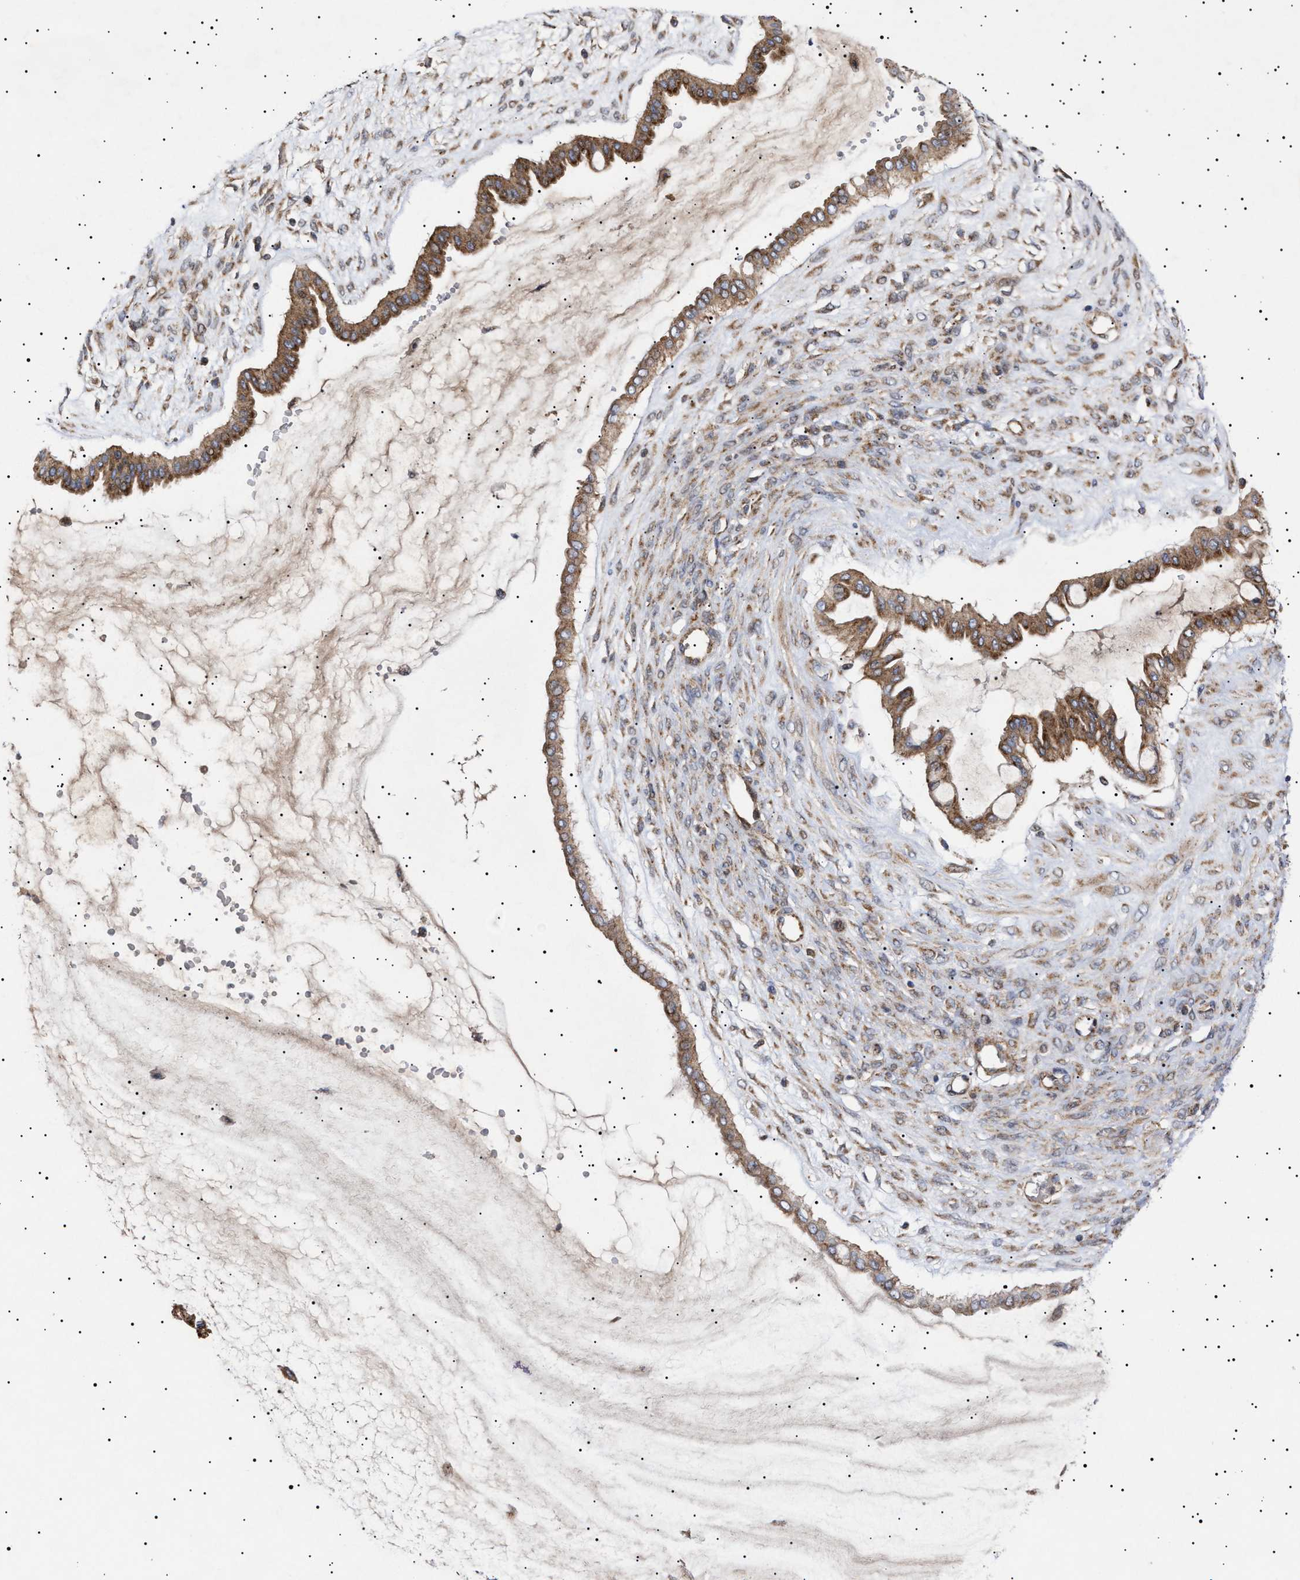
{"staining": {"intensity": "moderate", "quantity": ">75%", "location": "cytoplasmic/membranous"}, "tissue": "ovarian cancer", "cell_type": "Tumor cells", "image_type": "cancer", "snomed": [{"axis": "morphology", "description": "Cystadenocarcinoma, mucinous, NOS"}, {"axis": "topography", "description": "Ovary"}], "caption": "The immunohistochemical stain shows moderate cytoplasmic/membranous expression in tumor cells of mucinous cystadenocarcinoma (ovarian) tissue.", "gene": "MRPL10", "patient": {"sex": "female", "age": 73}}